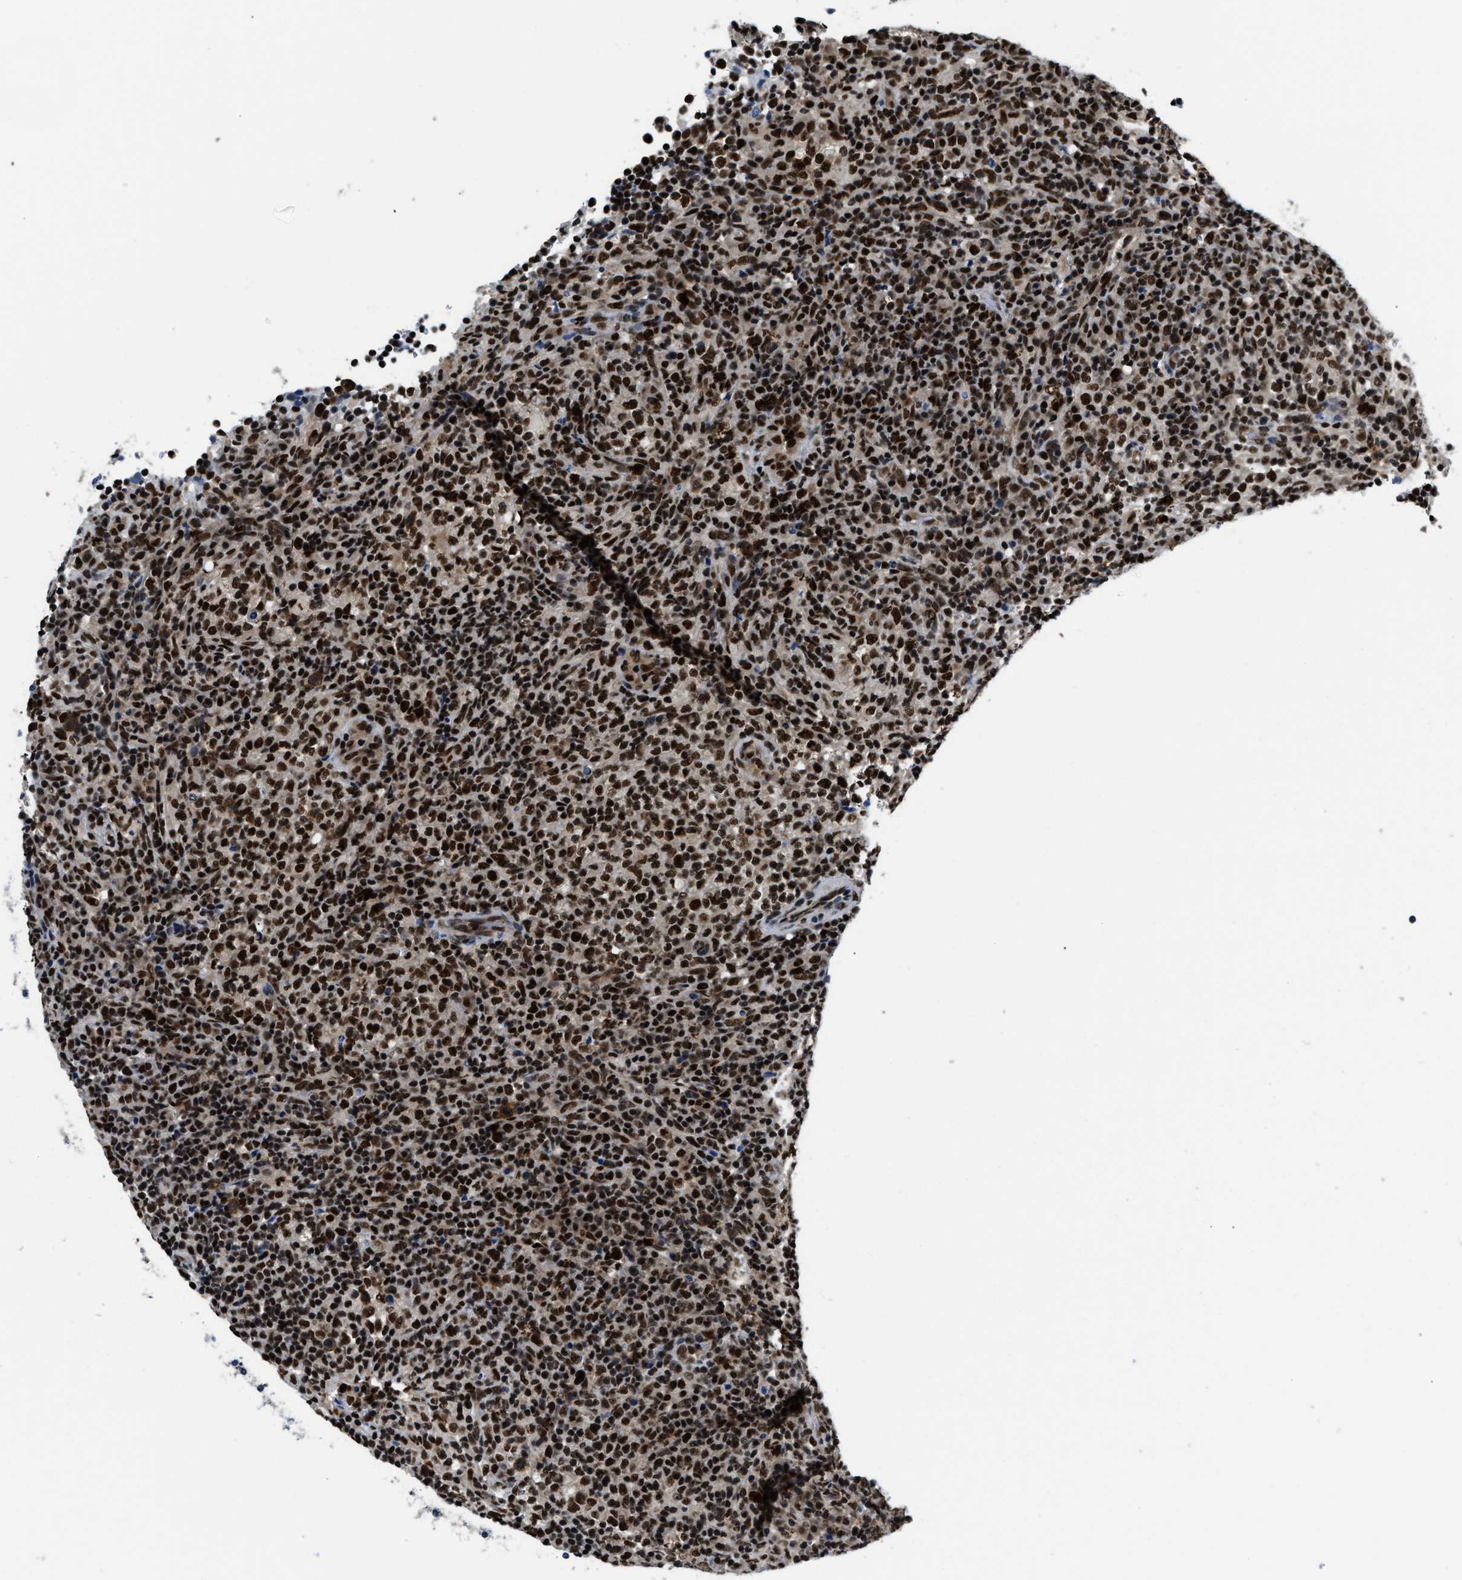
{"staining": {"intensity": "strong", "quantity": ">75%", "location": "nuclear"}, "tissue": "lymphoma", "cell_type": "Tumor cells", "image_type": "cancer", "snomed": [{"axis": "morphology", "description": "Malignant lymphoma, non-Hodgkin's type, High grade"}, {"axis": "topography", "description": "Lymph node"}], "caption": "Immunohistochemistry of human malignant lymphoma, non-Hodgkin's type (high-grade) demonstrates high levels of strong nuclear expression in about >75% of tumor cells.", "gene": "CCNDBP1", "patient": {"sex": "female", "age": 76}}